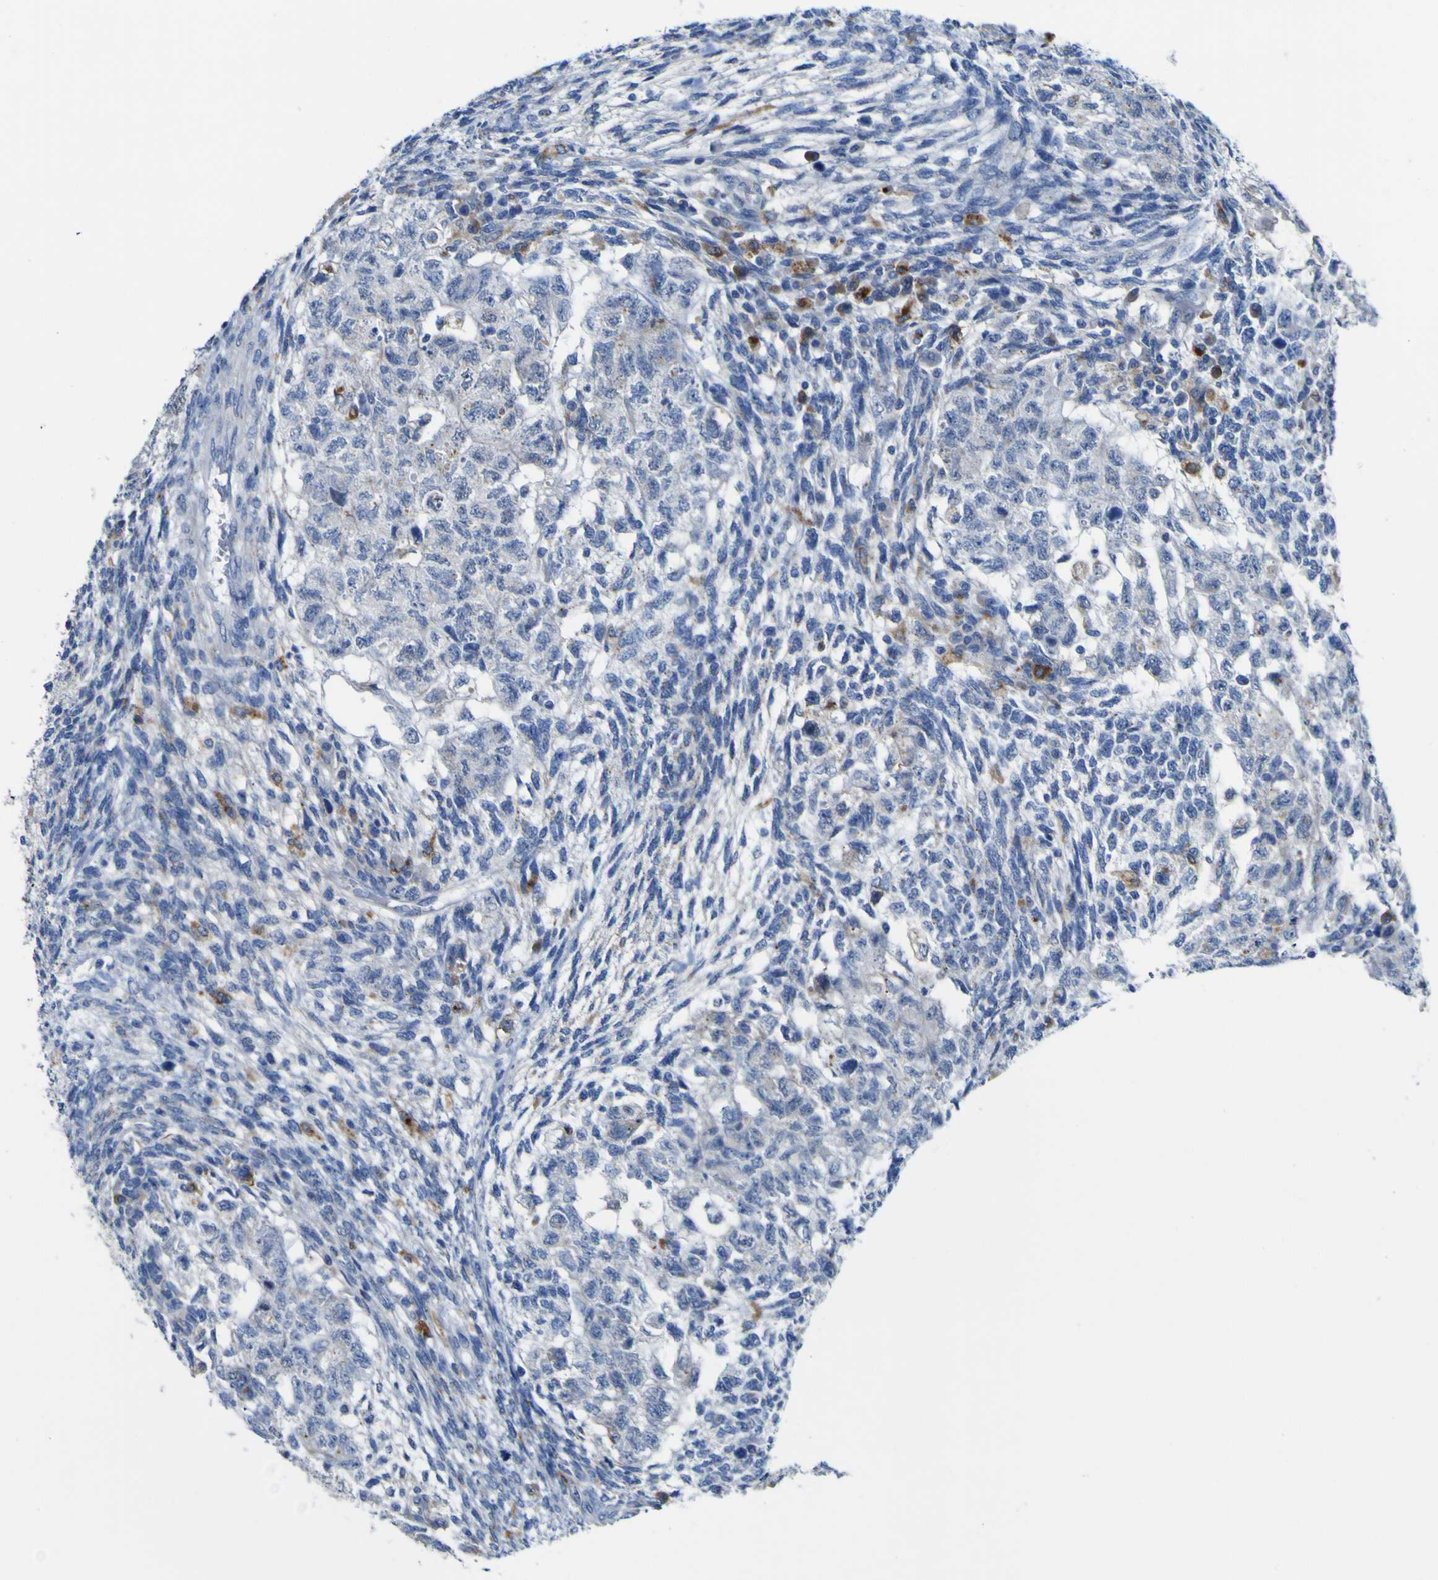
{"staining": {"intensity": "negative", "quantity": "none", "location": "none"}, "tissue": "testis cancer", "cell_type": "Tumor cells", "image_type": "cancer", "snomed": [{"axis": "morphology", "description": "Normal tissue, NOS"}, {"axis": "morphology", "description": "Carcinoma, Embryonal, NOS"}, {"axis": "topography", "description": "Testis"}], "caption": "Human embryonal carcinoma (testis) stained for a protein using IHC displays no positivity in tumor cells.", "gene": "PTPRF", "patient": {"sex": "male", "age": 36}}